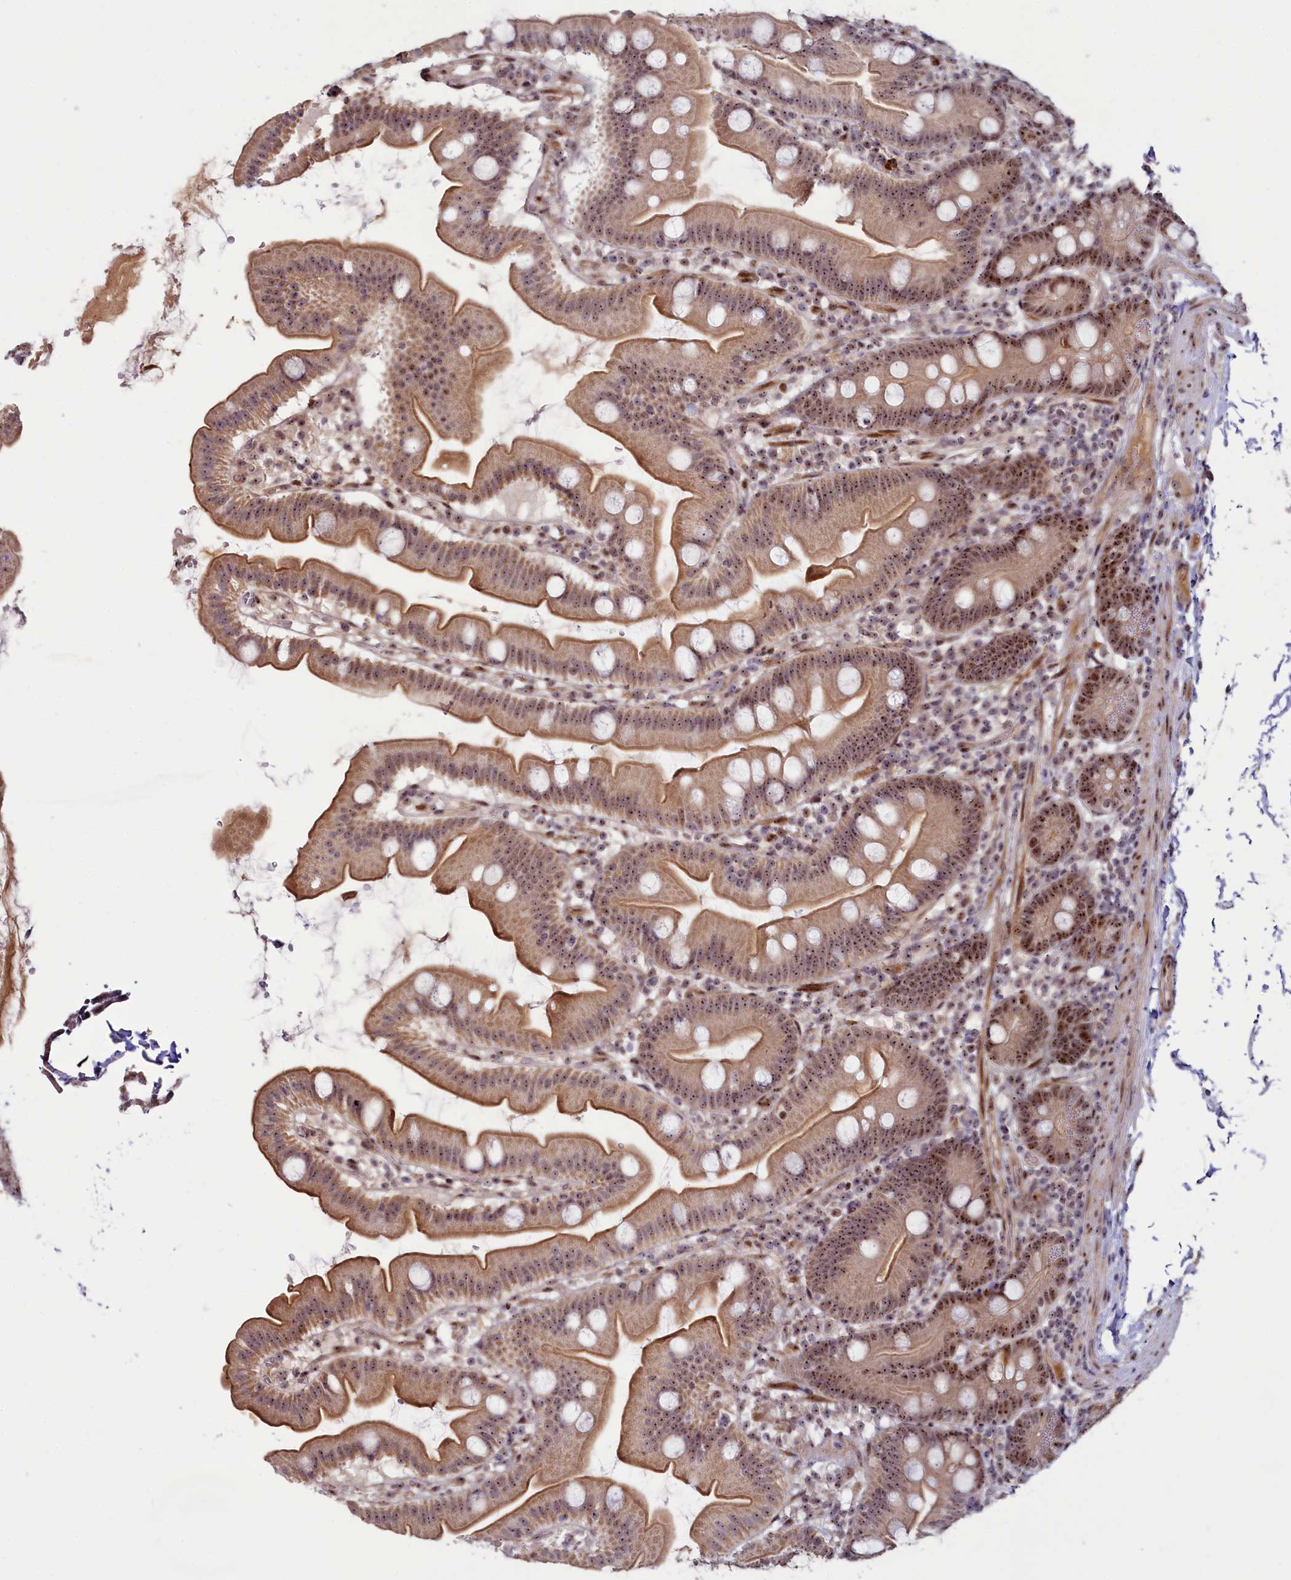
{"staining": {"intensity": "moderate", "quantity": ">75%", "location": "cytoplasmic/membranous,nuclear"}, "tissue": "small intestine", "cell_type": "Glandular cells", "image_type": "normal", "snomed": [{"axis": "morphology", "description": "Normal tissue, NOS"}, {"axis": "topography", "description": "Small intestine"}], "caption": "Immunohistochemistry micrograph of unremarkable small intestine: human small intestine stained using immunohistochemistry (IHC) displays medium levels of moderate protein expression localized specifically in the cytoplasmic/membranous,nuclear of glandular cells, appearing as a cytoplasmic/membranous,nuclear brown color.", "gene": "TCOF1", "patient": {"sex": "female", "age": 68}}